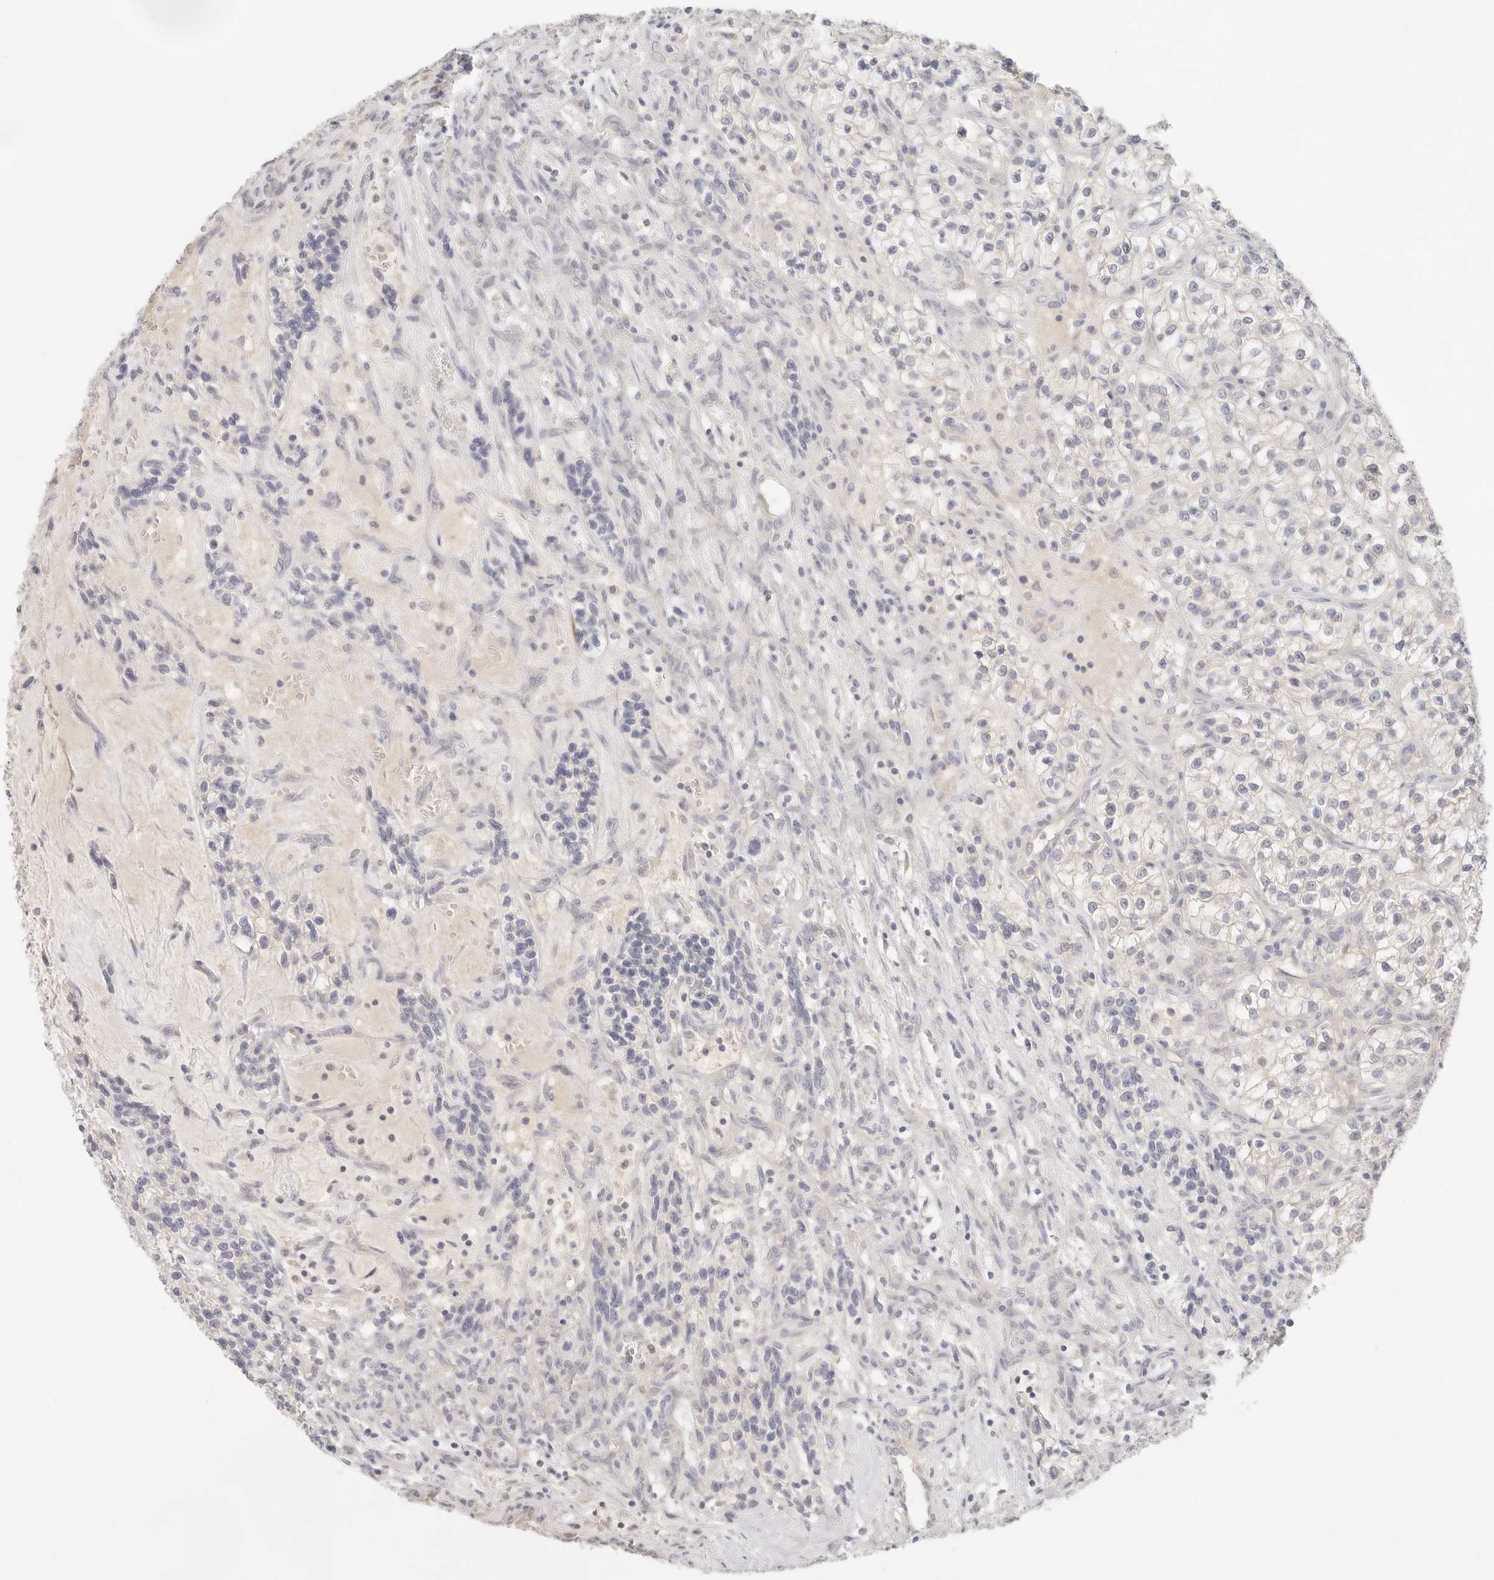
{"staining": {"intensity": "negative", "quantity": "none", "location": "none"}, "tissue": "renal cancer", "cell_type": "Tumor cells", "image_type": "cancer", "snomed": [{"axis": "morphology", "description": "Adenocarcinoma, NOS"}, {"axis": "topography", "description": "Kidney"}], "caption": "This histopathology image is of renal cancer (adenocarcinoma) stained with immunohistochemistry to label a protein in brown with the nuclei are counter-stained blue. There is no expression in tumor cells.", "gene": "SPHK1", "patient": {"sex": "female", "age": 57}}